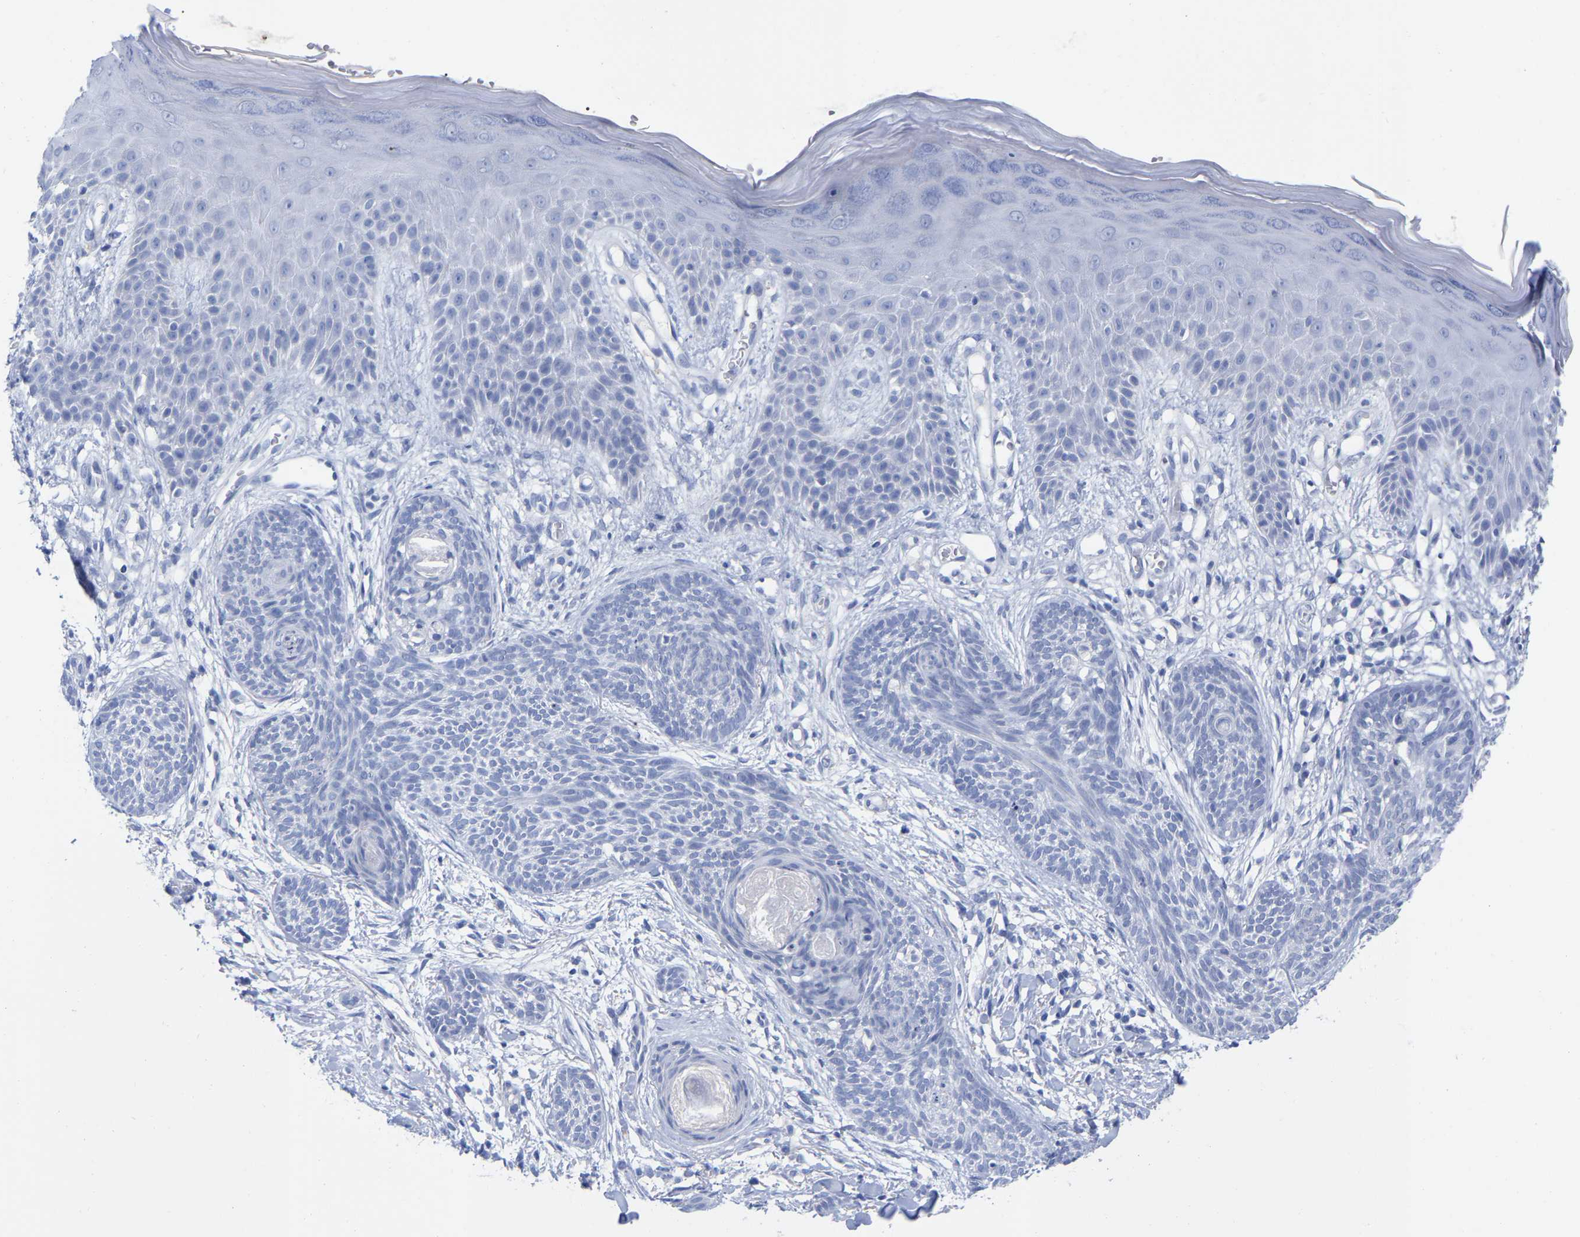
{"staining": {"intensity": "negative", "quantity": "none", "location": "none"}, "tissue": "skin cancer", "cell_type": "Tumor cells", "image_type": "cancer", "snomed": [{"axis": "morphology", "description": "Basal cell carcinoma"}, {"axis": "topography", "description": "Skin"}], "caption": "The histopathology image reveals no significant staining in tumor cells of skin basal cell carcinoma. (DAB immunohistochemistry (IHC), high magnification).", "gene": "HAPLN1", "patient": {"sex": "female", "age": 59}}